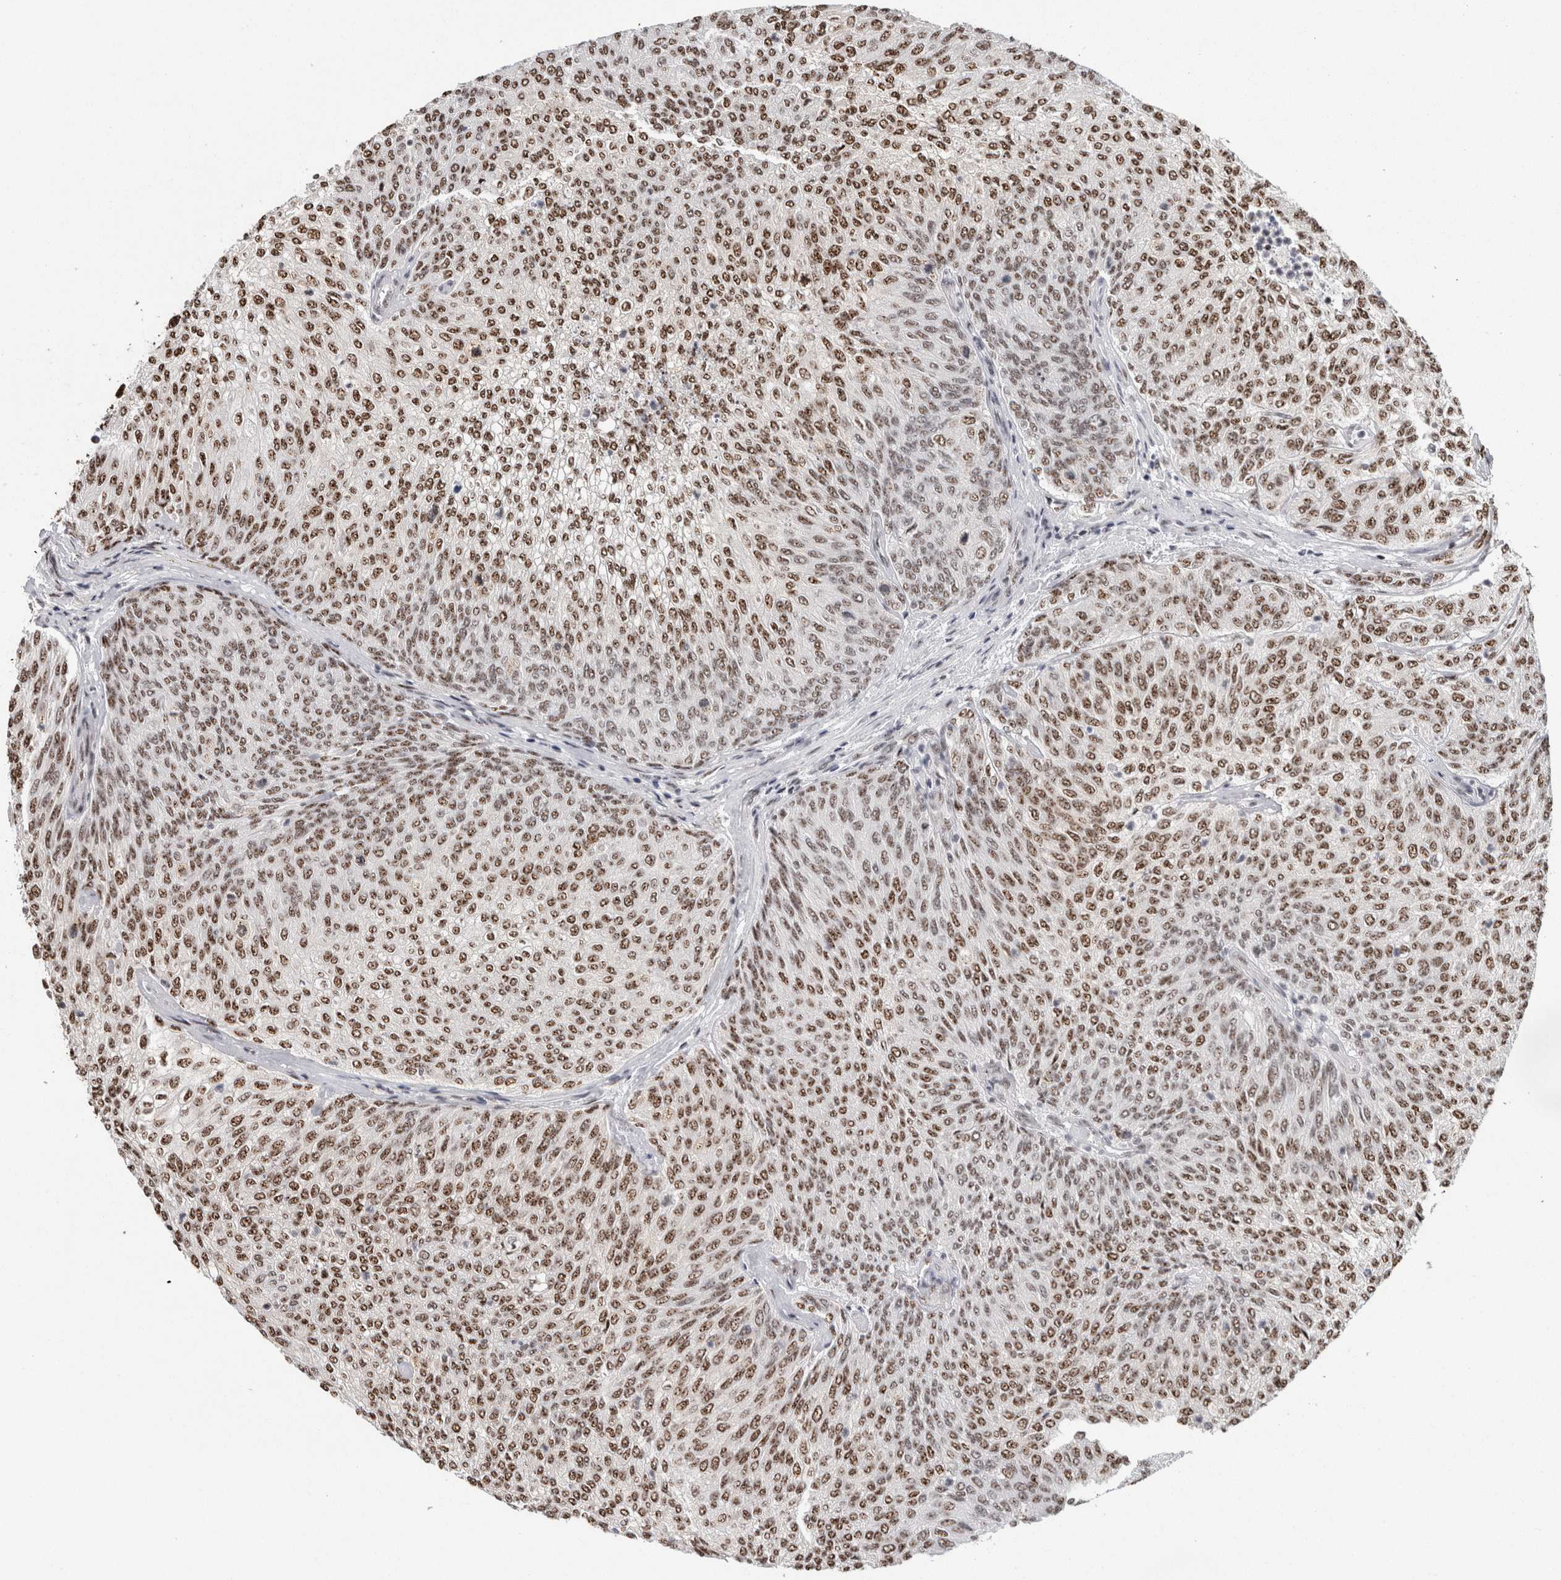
{"staining": {"intensity": "moderate", "quantity": ">75%", "location": "nuclear"}, "tissue": "urothelial cancer", "cell_type": "Tumor cells", "image_type": "cancer", "snomed": [{"axis": "morphology", "description": "Urothelial carcinoma, Low grade"}, {"axis": "topography", "description": "Urinary bladder"}], "caption": "Moderate nuclear staining is seen in approximately >75% of tumor cells in urothelial carcinoma (low-grade). (Stains: DAB (3,3'-diaminobenzidine) in brown, nuclei in blue, Microscopy: brightfield microscopy at high magnification).", "gene": "MKNK1", "patient": {"sex": "female", "age": 79}}